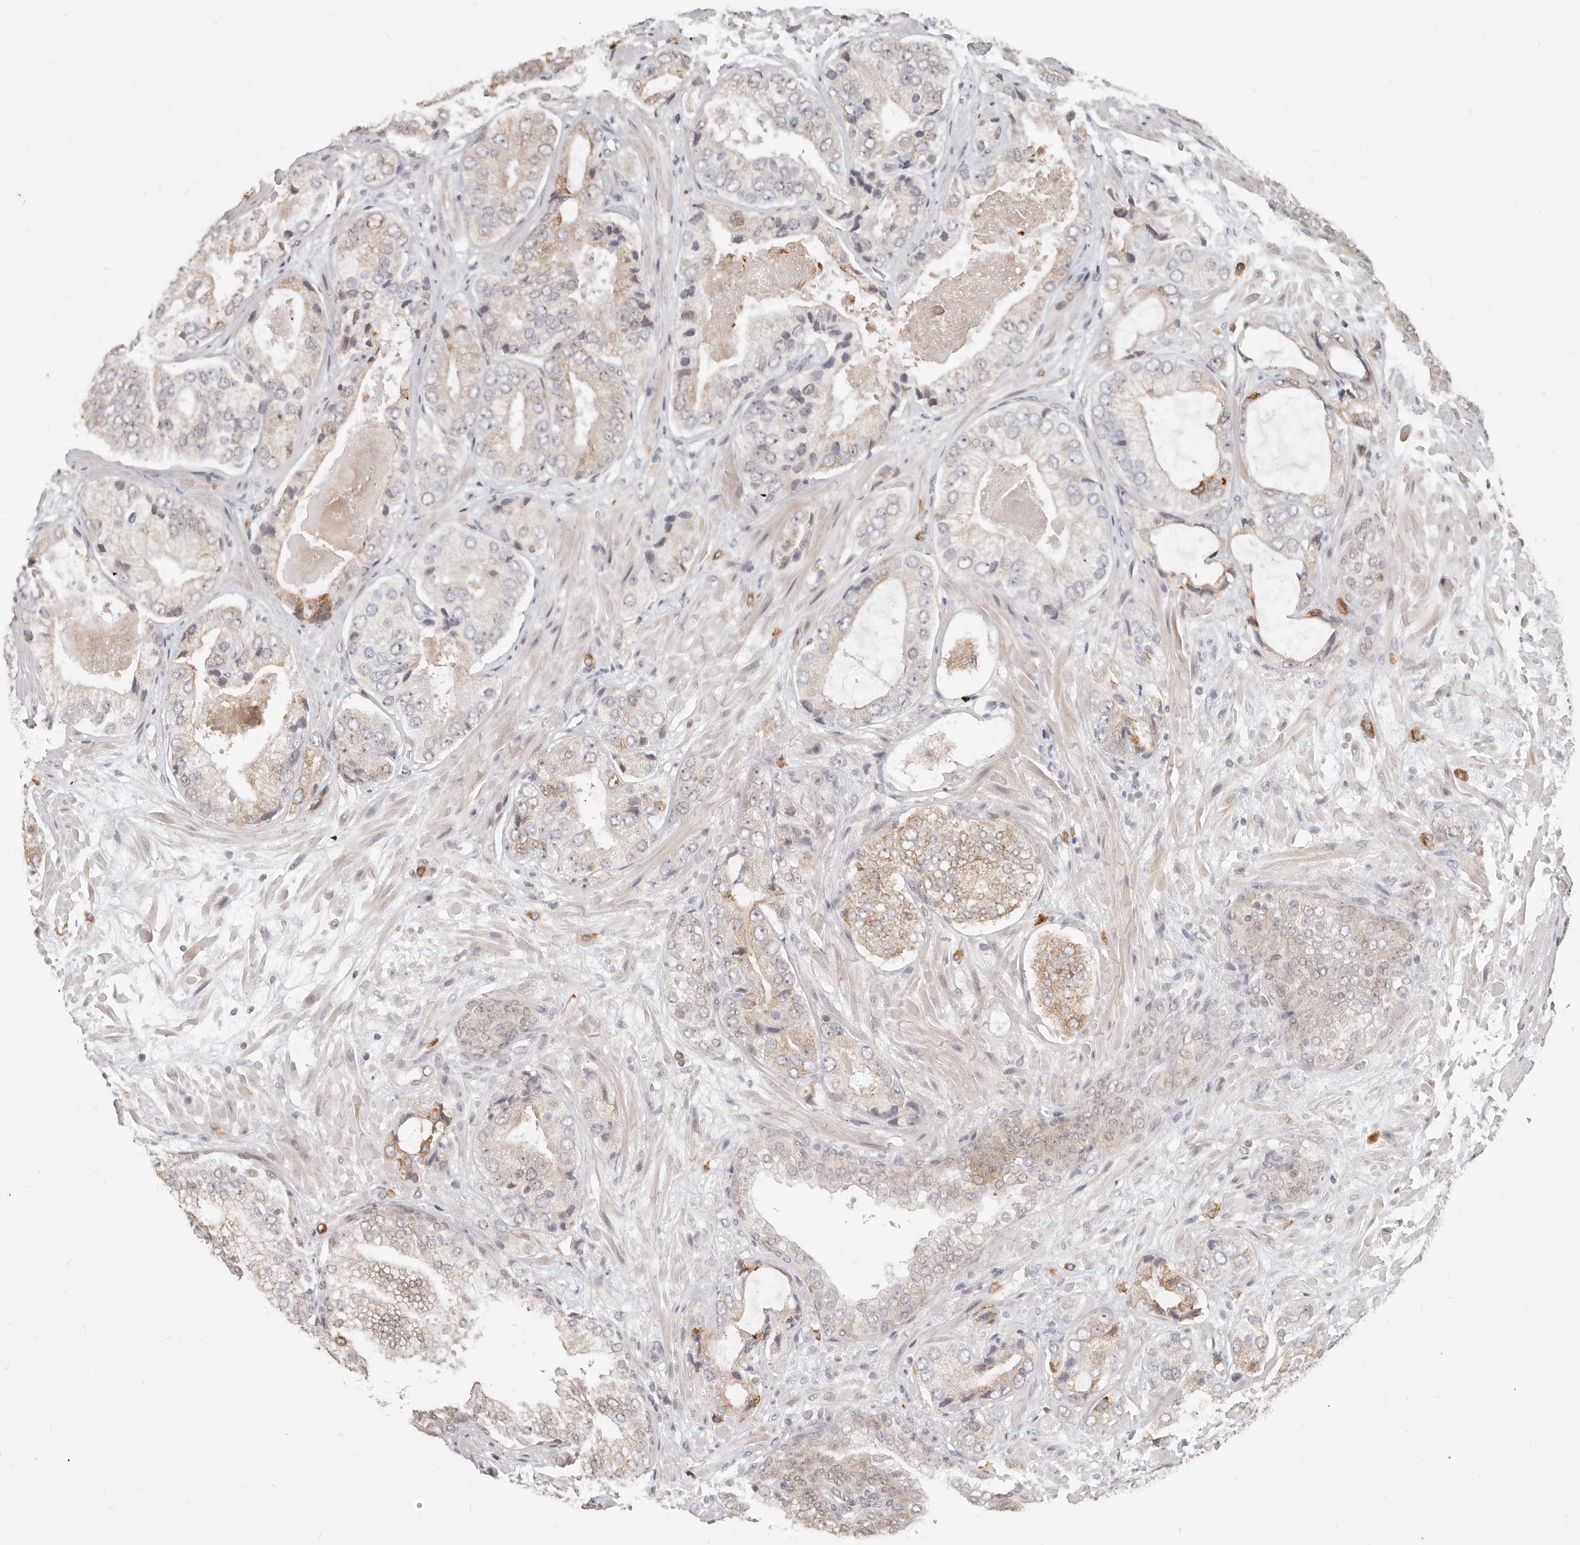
{"staining": {"intensity": "weak", "quantity": "<25%", "location": "cytoplasmic/membranous"}, "tissue": "prostate cancer", "cell_type": "Tumor cells", "image_type": "cancer", "snomed": [{"axis": "morphology", "description": "Normal tissue, NOS"}, {"axis": "morphology", "description": "Adenocarcinoma, High grade"}, {"axis": "topography", "description": "Prostate"}, {"axis": "topography", "description": "Peripheral nerve tissue"}], "caption": "This is a image of immunohistochemistry (IHC) staining of high-grade adenocarcinoma (prostate), which shows no expression in tumor cells. (DAB immunohistochemistry (IHC) visualized using brightfield microscopy, high magnification).", "gene": "RFC2", "patient": {"sex": "male", "age": 59}}